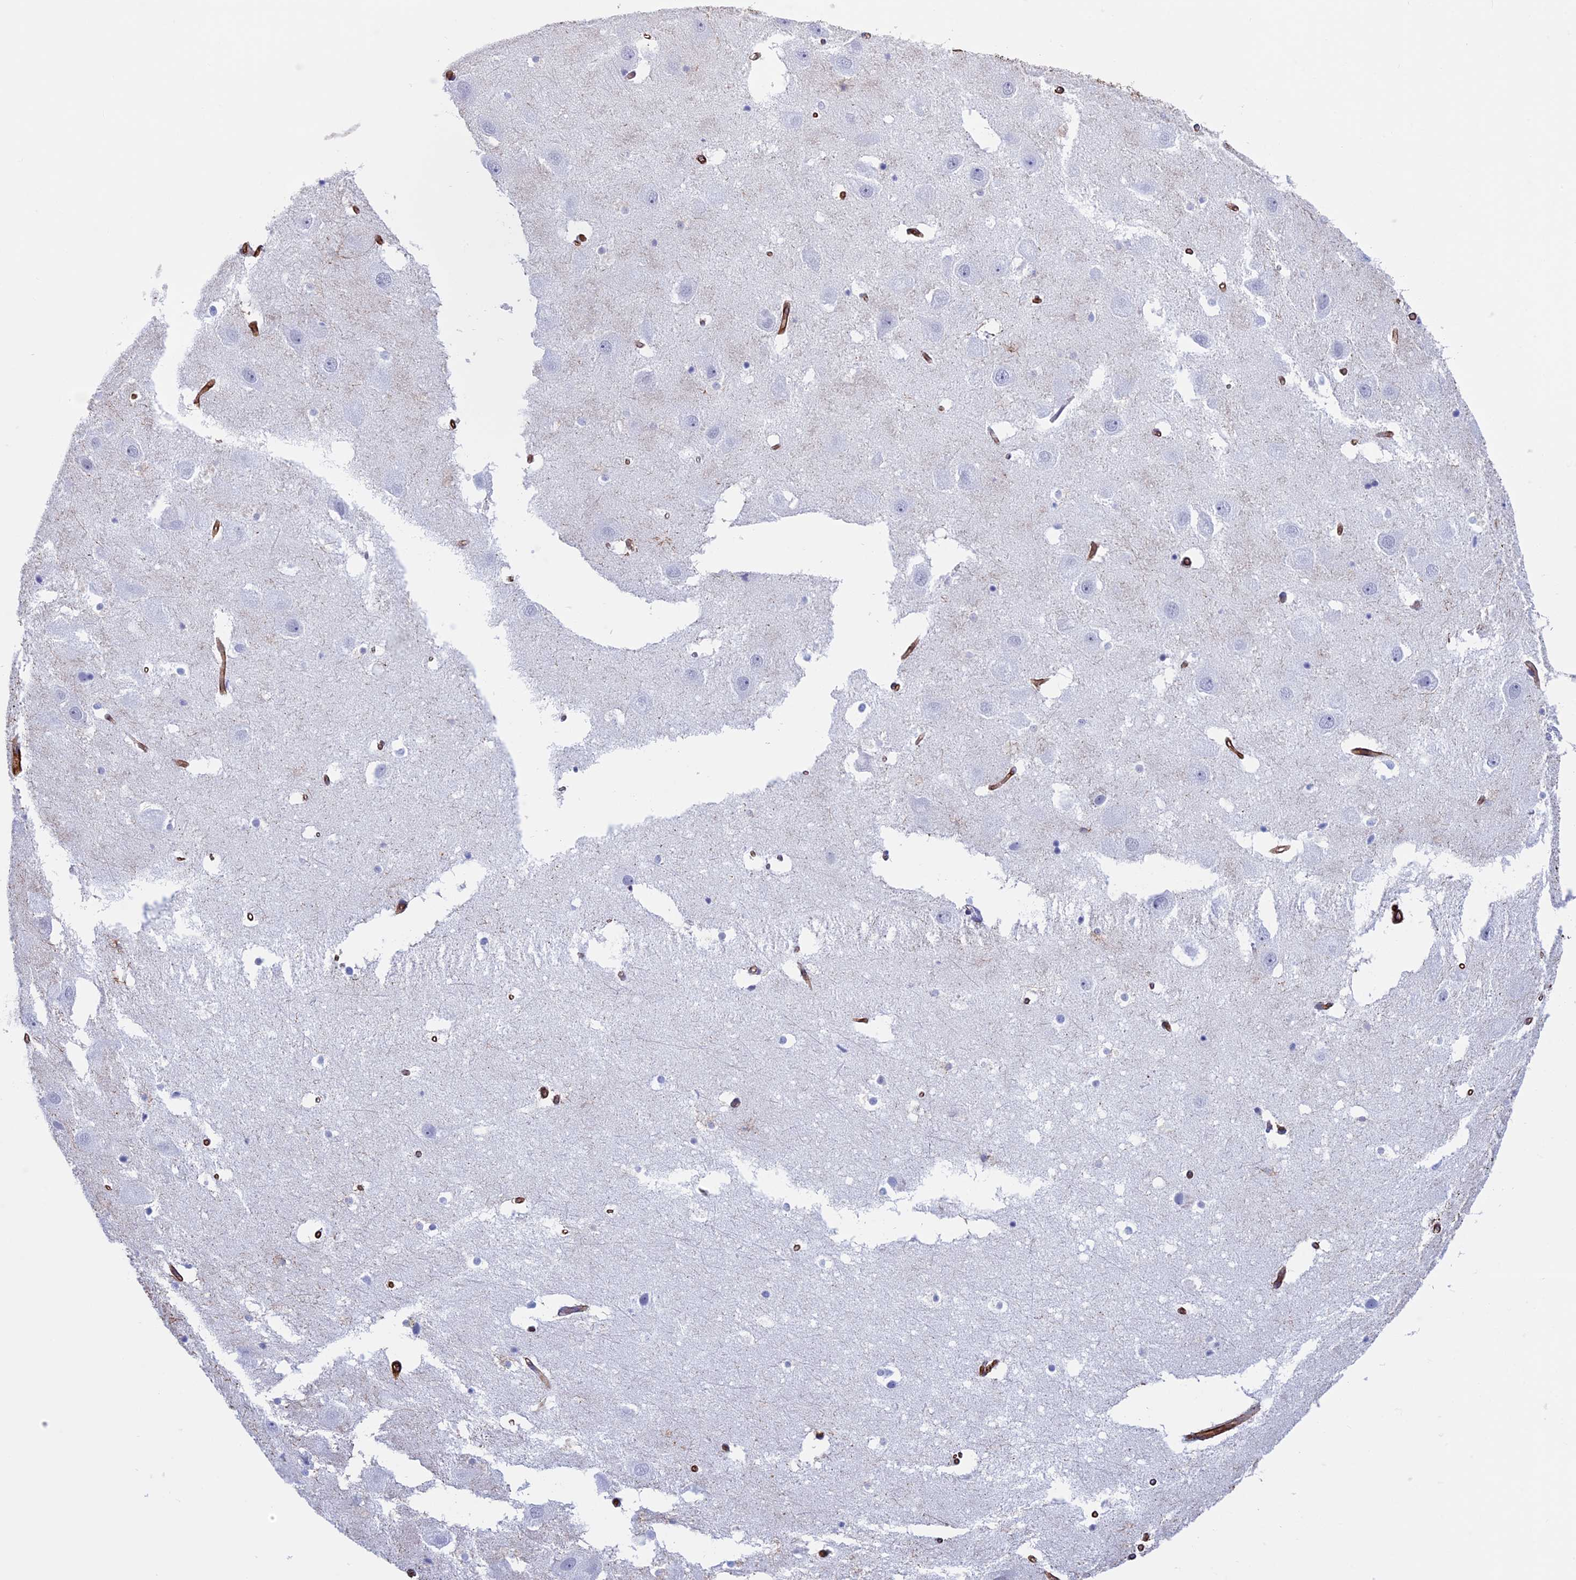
{"staining": {"intensity": "negative", "quantity": "none", "location": "none"}, "tissue": "hippocampus", "cell_type": "Glial cells", "image_type": "normal", "snomed": [{"axis": "morphology", "description": "Normal tissue, NOS"}, {"axis": "topography", "description": "Hippocampus"}], "caption": "IHC of normal human hippocampus shows no expression in glial cells. Brightfield microscopy of immunohistochemistry (IHC) stained with DAB (3,3'-diaminobenzidine) (brown) and hematoxylin (blue), captured at high magnification.", "gene": "ANGPTL2", "patient": {"sex": "female", "age": 52}}